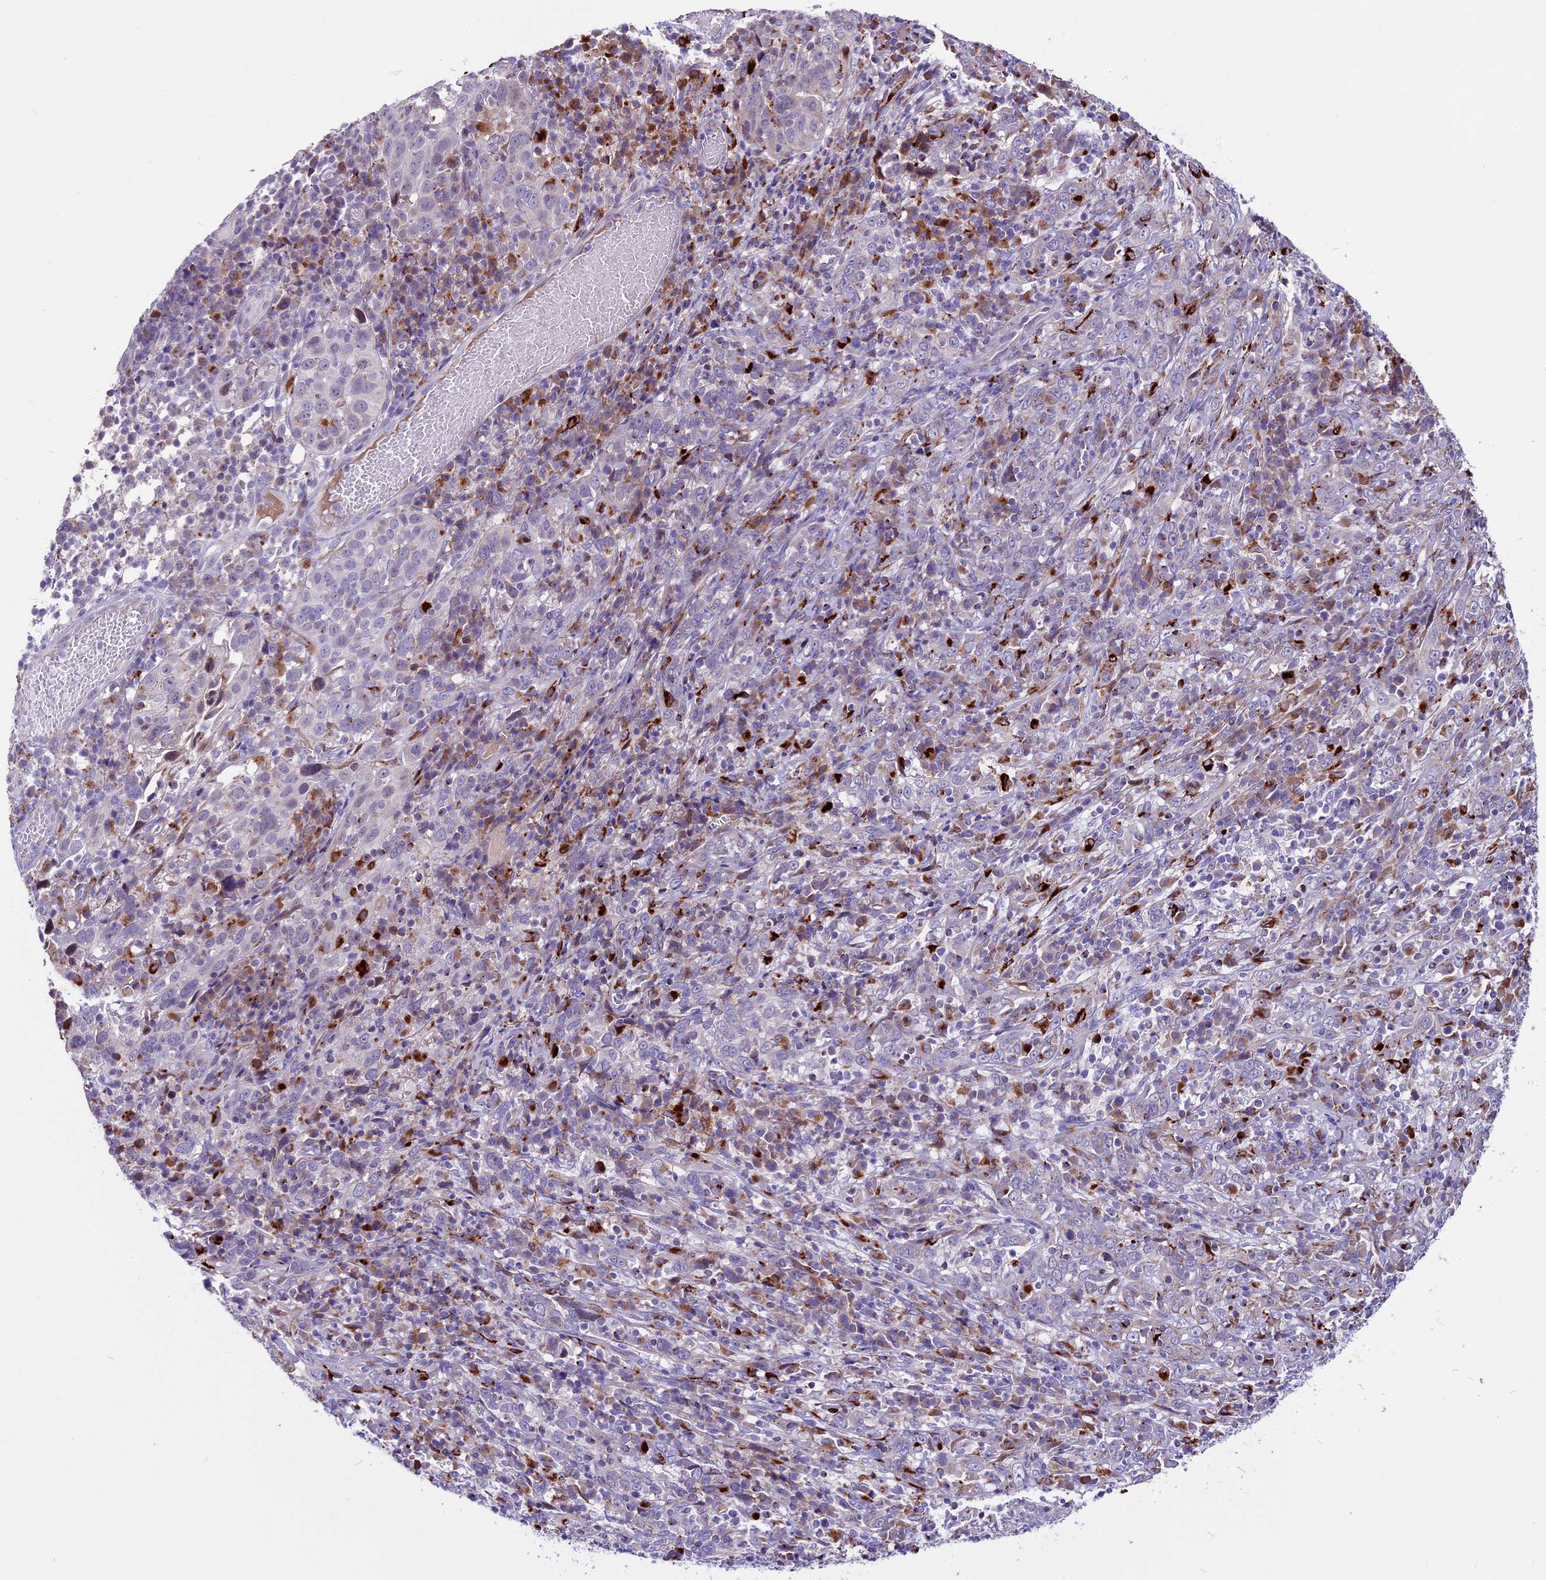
{"staining": {"intensity": "negative", "quantity": "none", "location": "none"}, "tissue": "cervical cancer", "cell_type": "Tumor cells", "image_type": "cancer", "snomed": [{"axis": "morphology", "description": "Squamous cell carcinoma, NOS"}, {"axis": "topography", "description": "Cervix"}], "caption": "Immunohistochemistry (IHC) of squamous cell carcinoma (cervical) shows no staining in tumor cells. (DAB (3,3'-diaminobenzidine) IHC visualized using brightfield microscopy, high magnification).", "gene": "THRSP", "patient": {"sex": "female", "age": 46}}